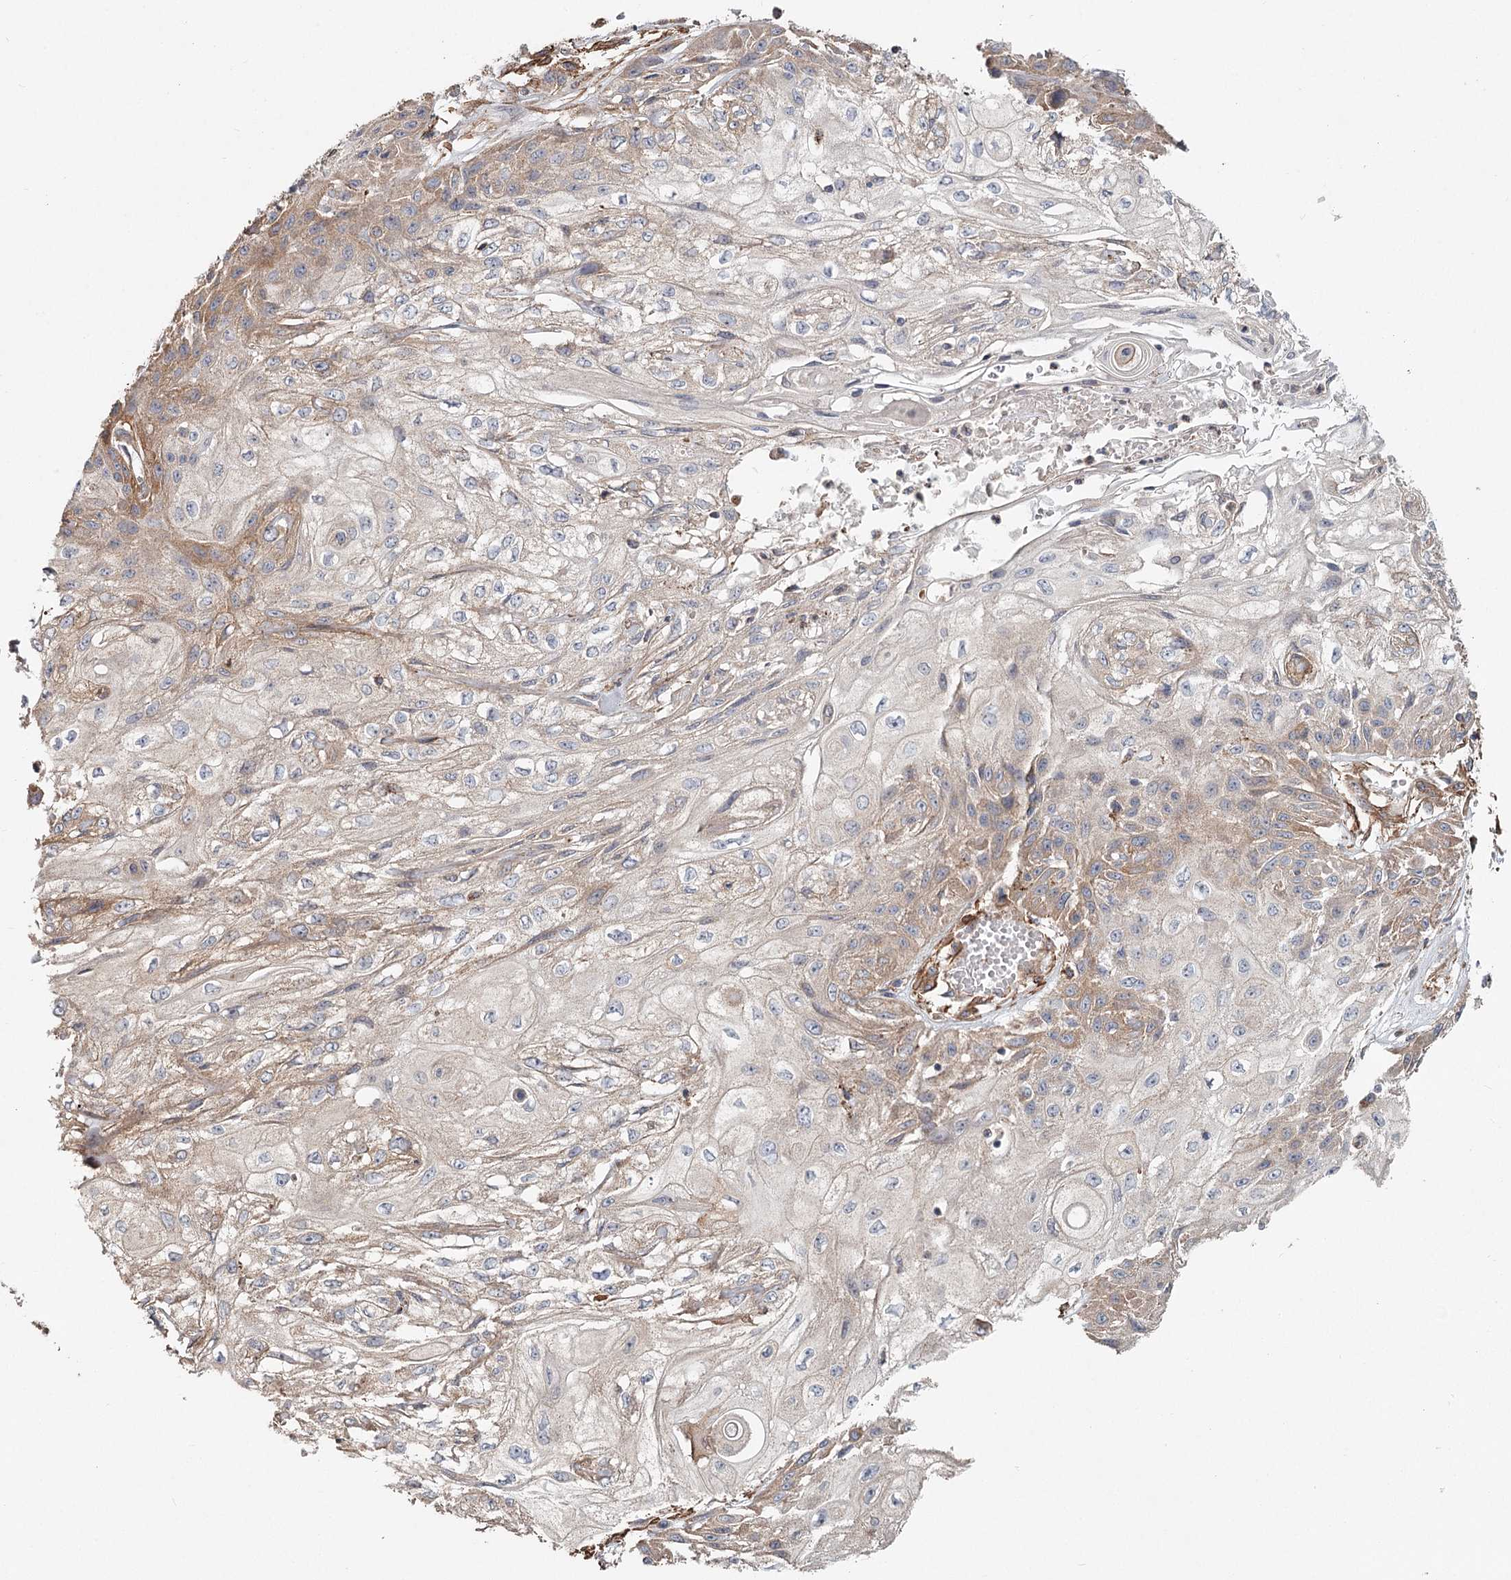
{"staining": {"intensity": "weak", "quantity": "<25%", "location": "cytoplasmic/membranous"}, "tissue": "skin cancer", "cell_type": "Tumor cells", "image_type": "cancer", "snomed": [{"axis": "morphology", "description": "Squamous cell carcinoma, NOS"}, {"axis": "morphology", "description": "Squamous cell carcinoma, metastatic, NOS"}, {"axis": "topography", "description": "Skin"}, {"axis": "topography", "description": "Lymph node"}], "caption": "Tumor cells are negative for protein expression in human skin cancer (squamous cell carcinoma).", "gene": "DHRS9", "patient": {"sex": "male", "age": 75}}